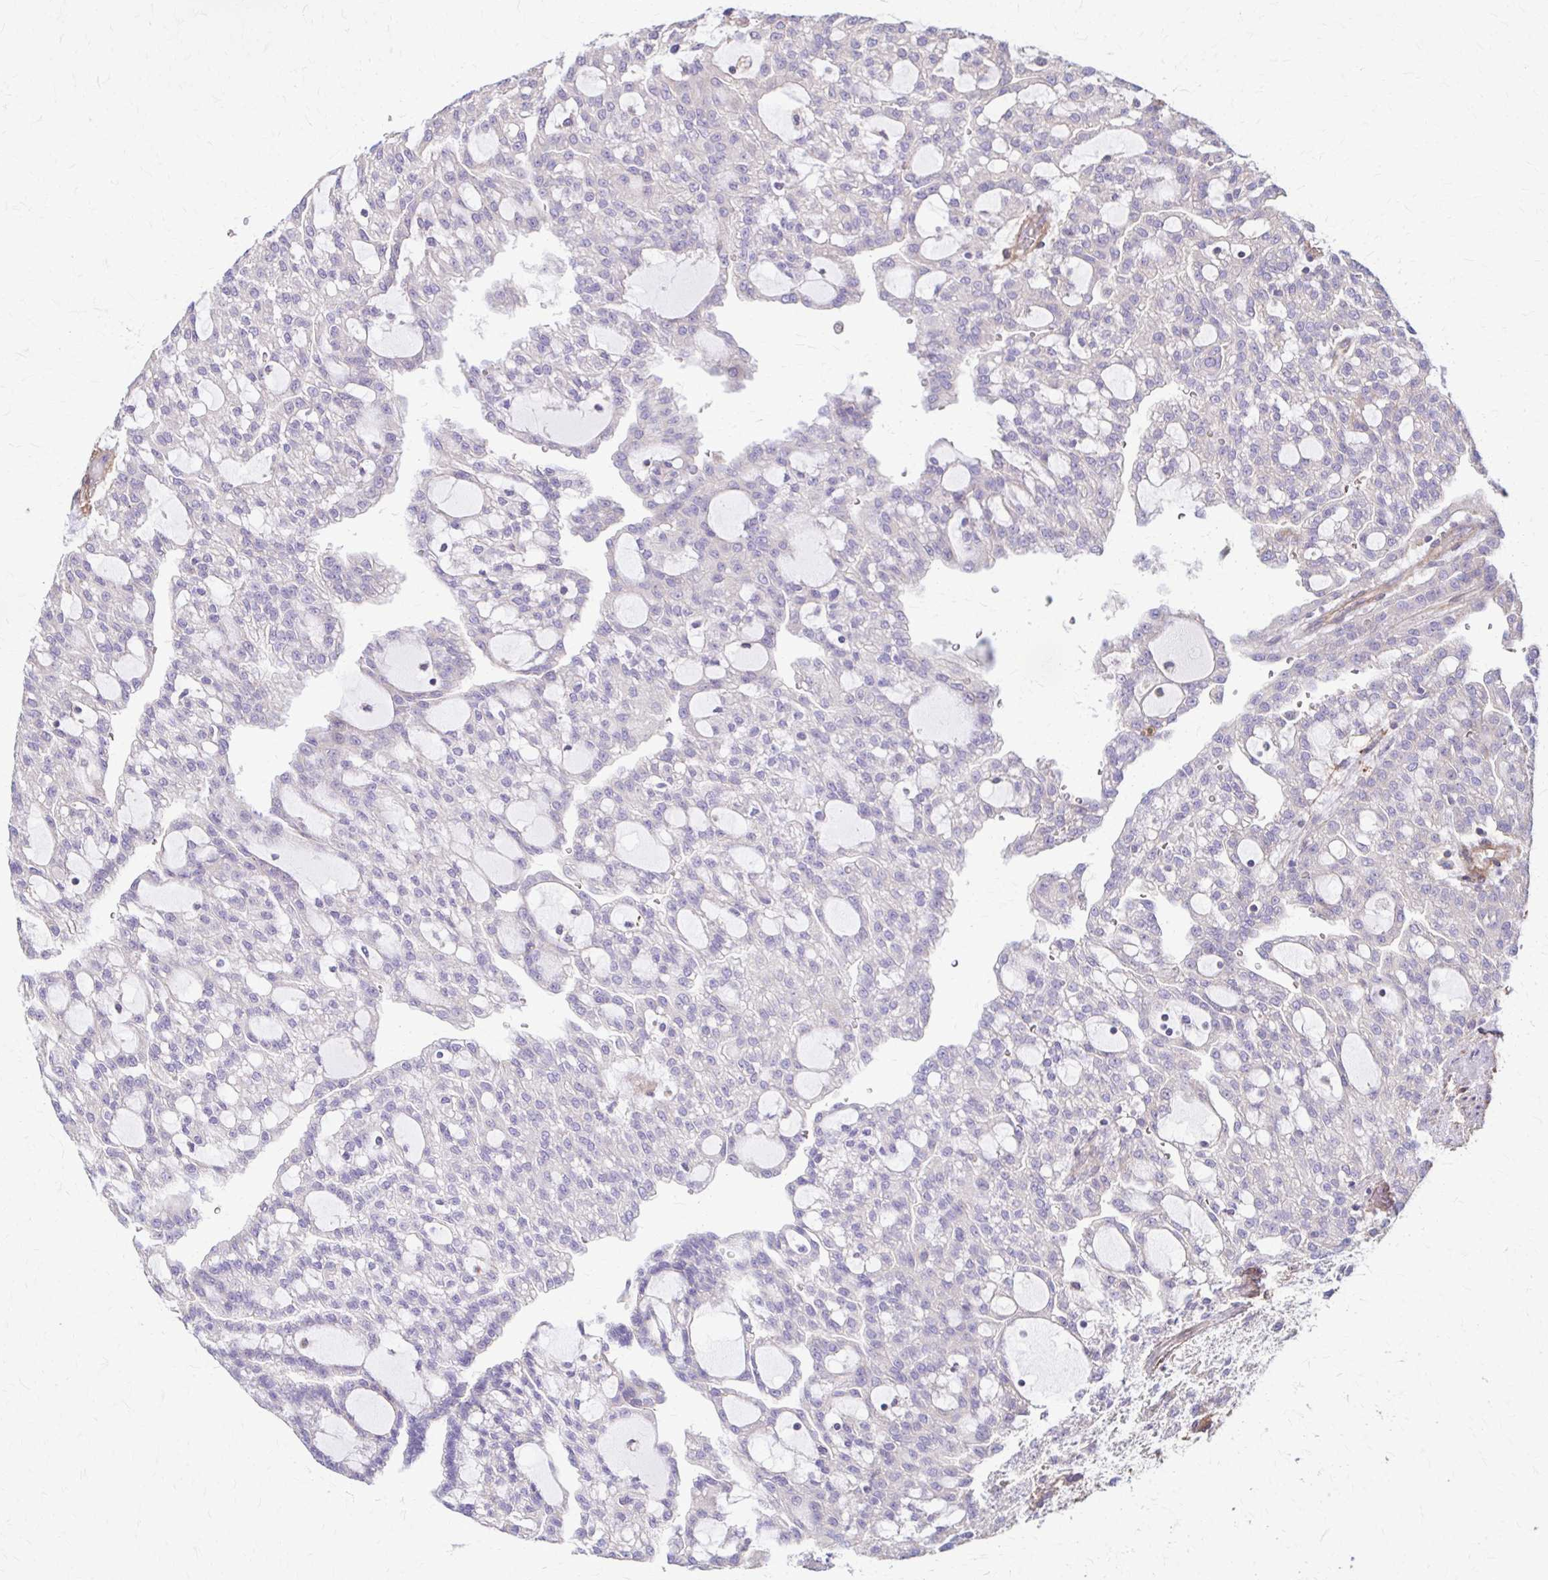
{"staining": {"intensity": "negative", "quantity": "none", "location": "none"}, "tissue": "renal cancer", "cell_type": "Tumor cells", "image_type": "cancer", "snomed": [{"axis": "morphology", "description": "Adenocarcinoma, NOS"}, {"axis": "topography", "description": "Kidney"}], "caption": "An image of human adenocarcinoma (renal) is negative for staining in tumor cells.", "gene": "DSP", "patient": {"sex": "male", "age": 63}}